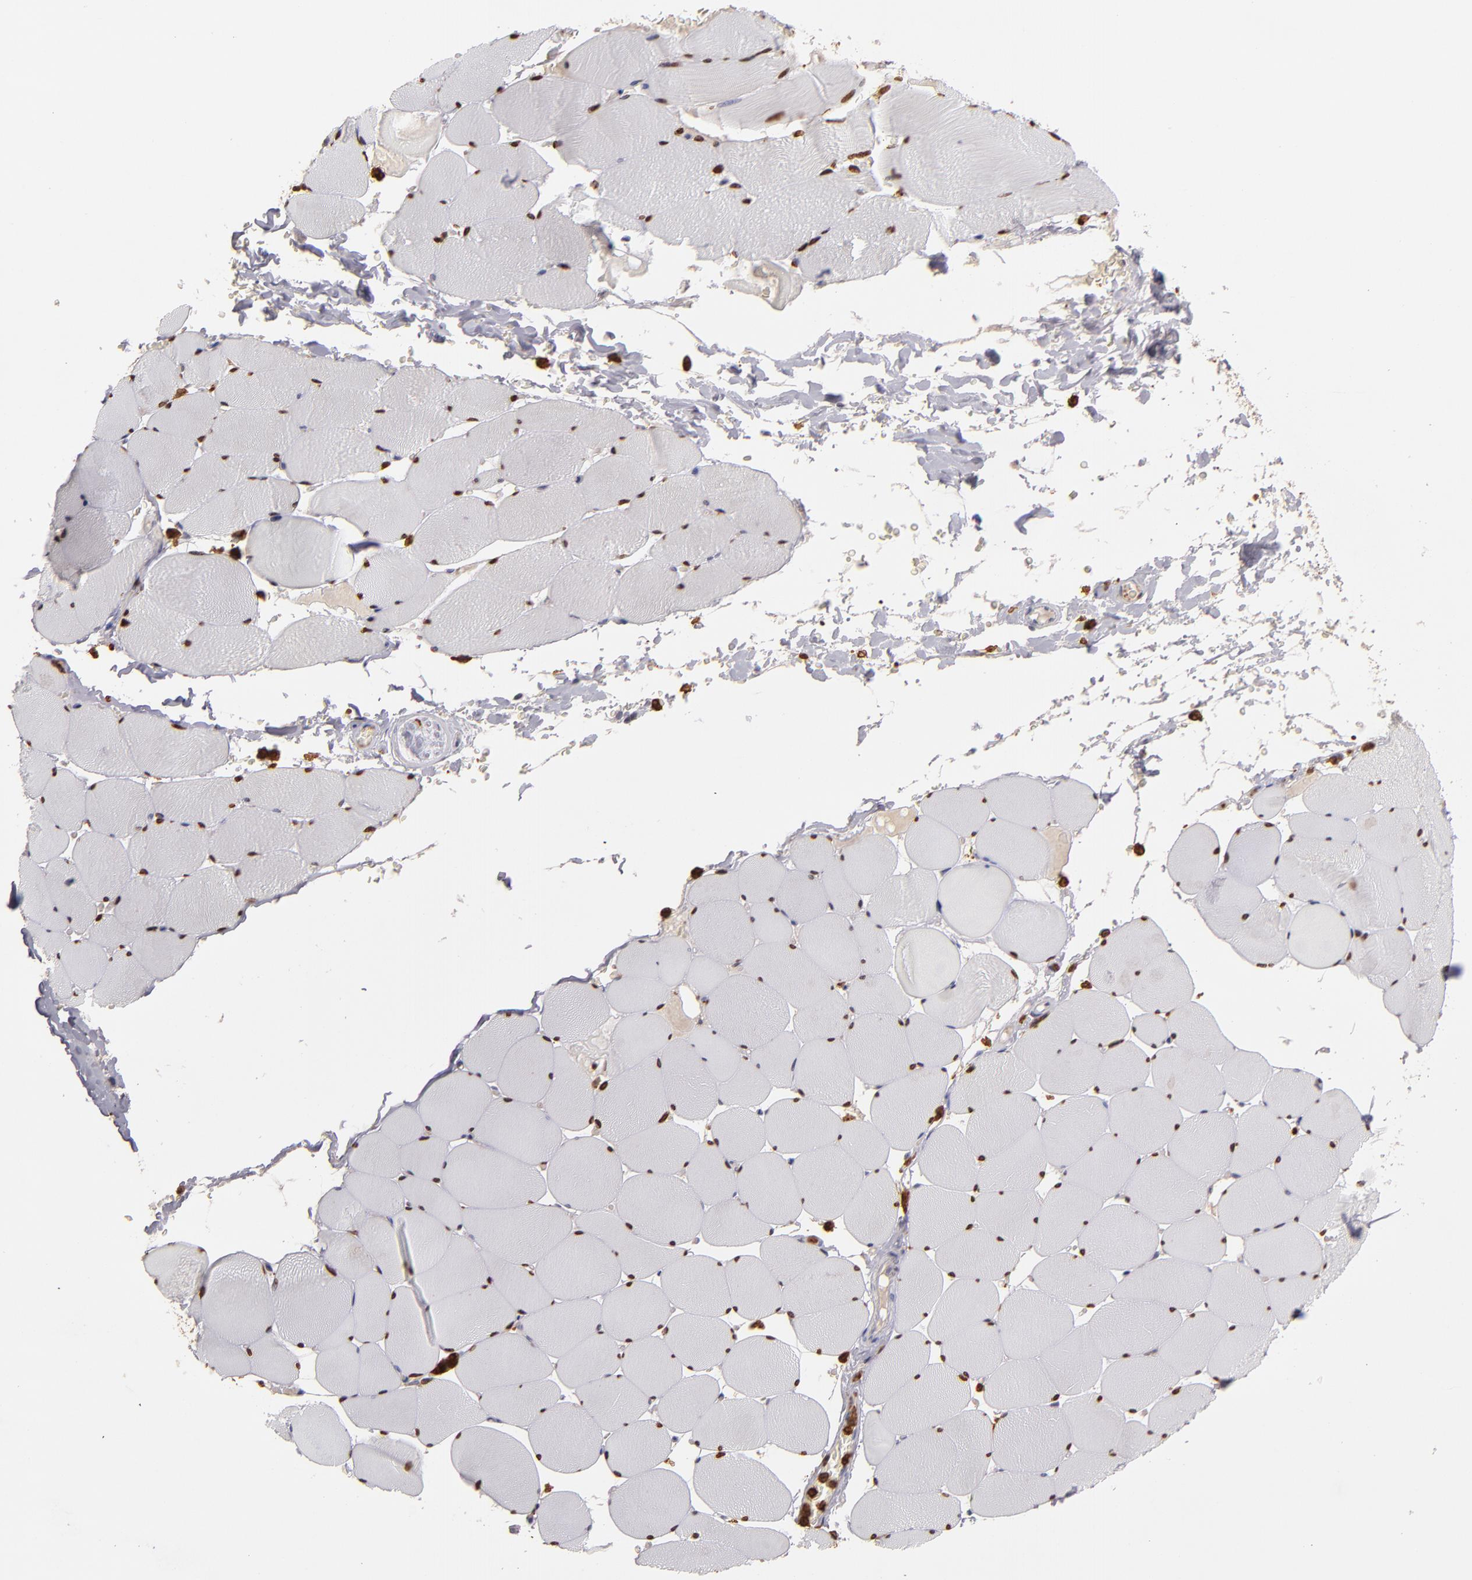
{"staining": {"intensity": "moderate", "quantity": "25%-75%", "location": "cytoplasmic/membranous,nuclear"}, "tissue": "skeletal muscle", "cell_type": "Myocytes", "image_type": "normal", "snomed": [{"axis": "morphology", "description": "Normal tissue, NOS"}, {"axis": "topography", "description": "Skeletal muscle"}], "caption": "Moderate cytoplasmic/membranous,nuclear positivity for a protein is seen in about 25%-75% of myocytes of benign skeletal muscle using immunohistochemistry.", "gene": "WAS", "patient": {"sex": "male", "age": 62}}